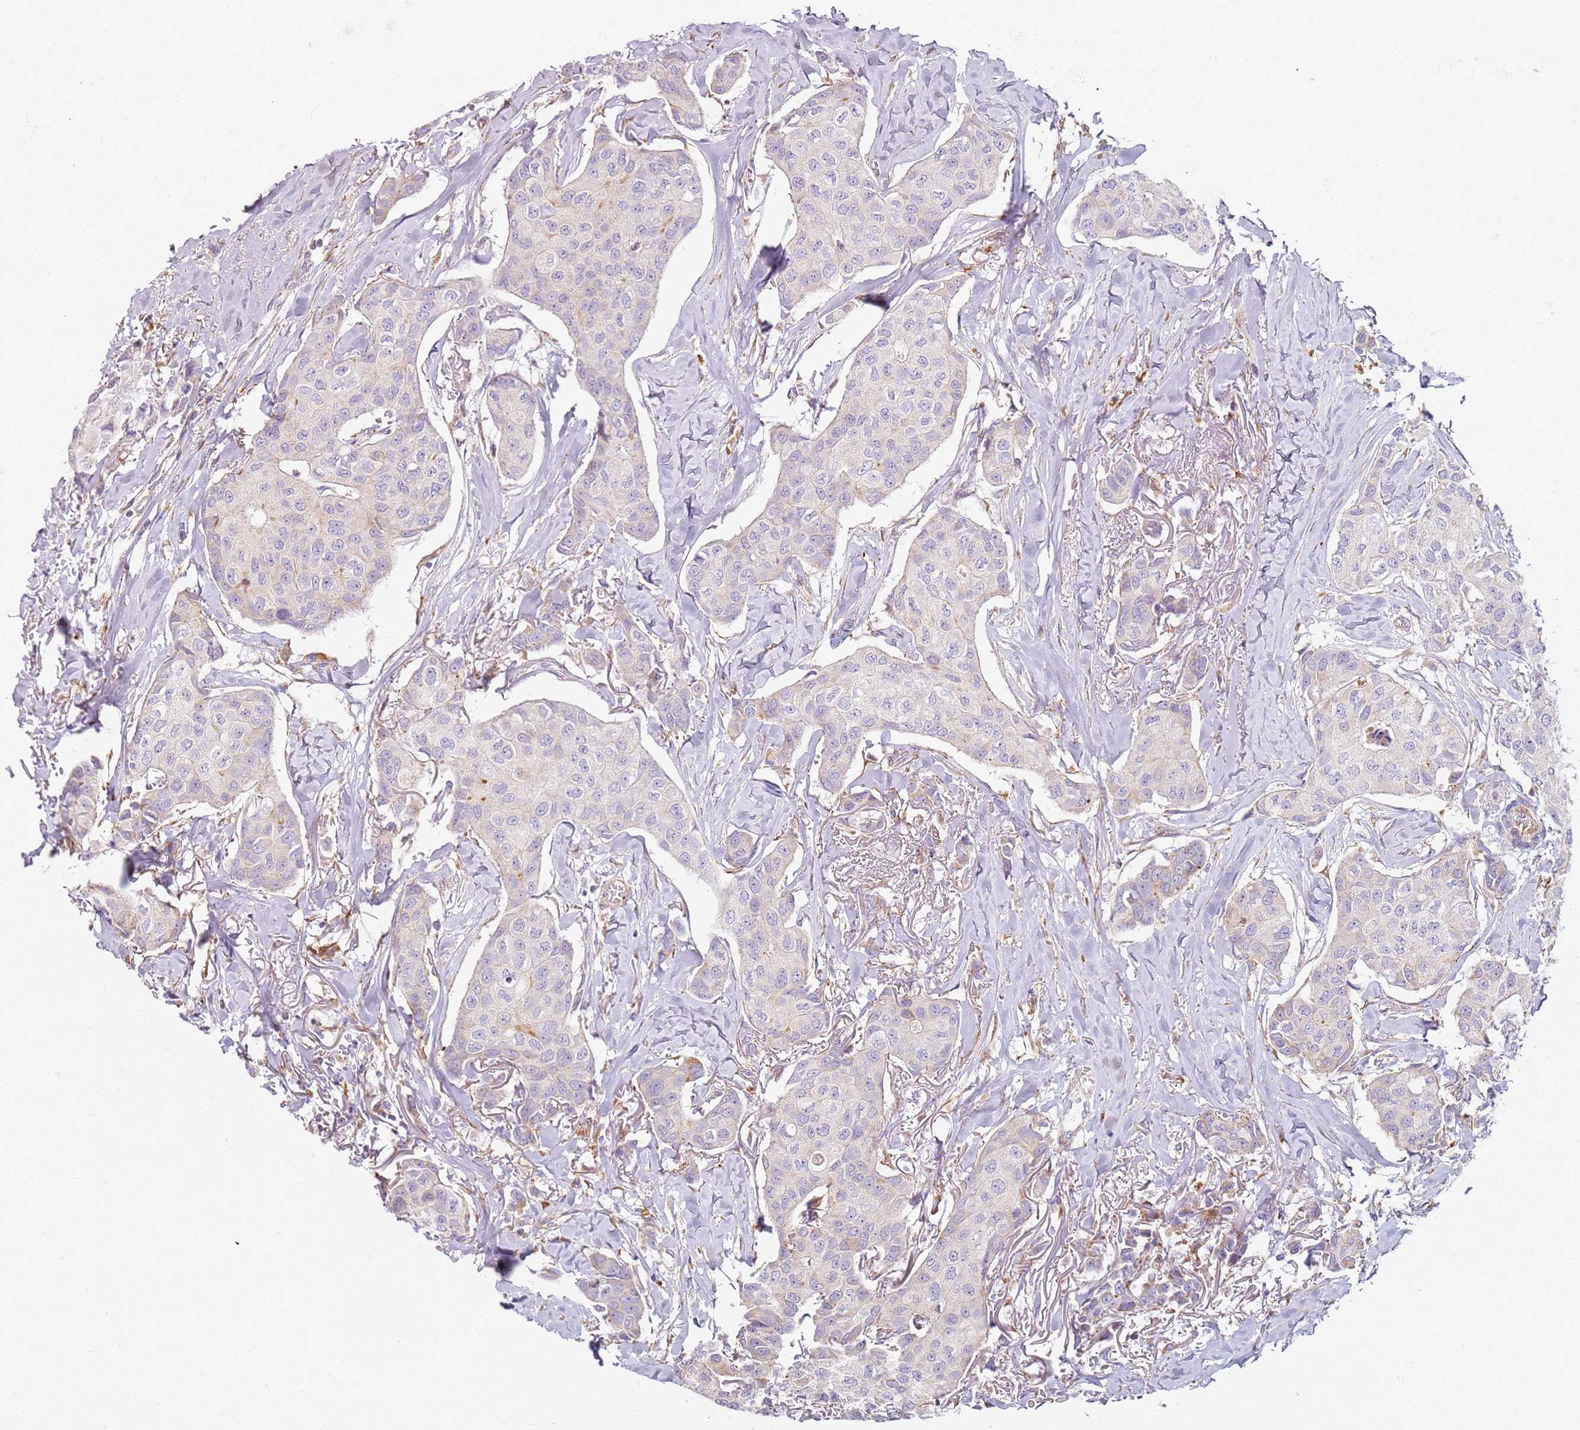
{"staining": {"intensity": "moderate", "quantity": "<25%", "location": "cytoplasmic/membranous"}, "tissue": "breast cancer", "cell_type": "Tumor cells", "image_type": "cancer", "snomed": [{"axis": "morphology", "description": "Duct carcinoma"}, {"axis": "topography", "description": "Breast"}], "caption": "Immunohistochemistry of human breast cancer demonstrates low levels of moderate cytoplasmic/membranous expression in approximately <25% of tumor cells.", "gene": "PROKR2", "patient": {"sex": "female", "age": 80}}